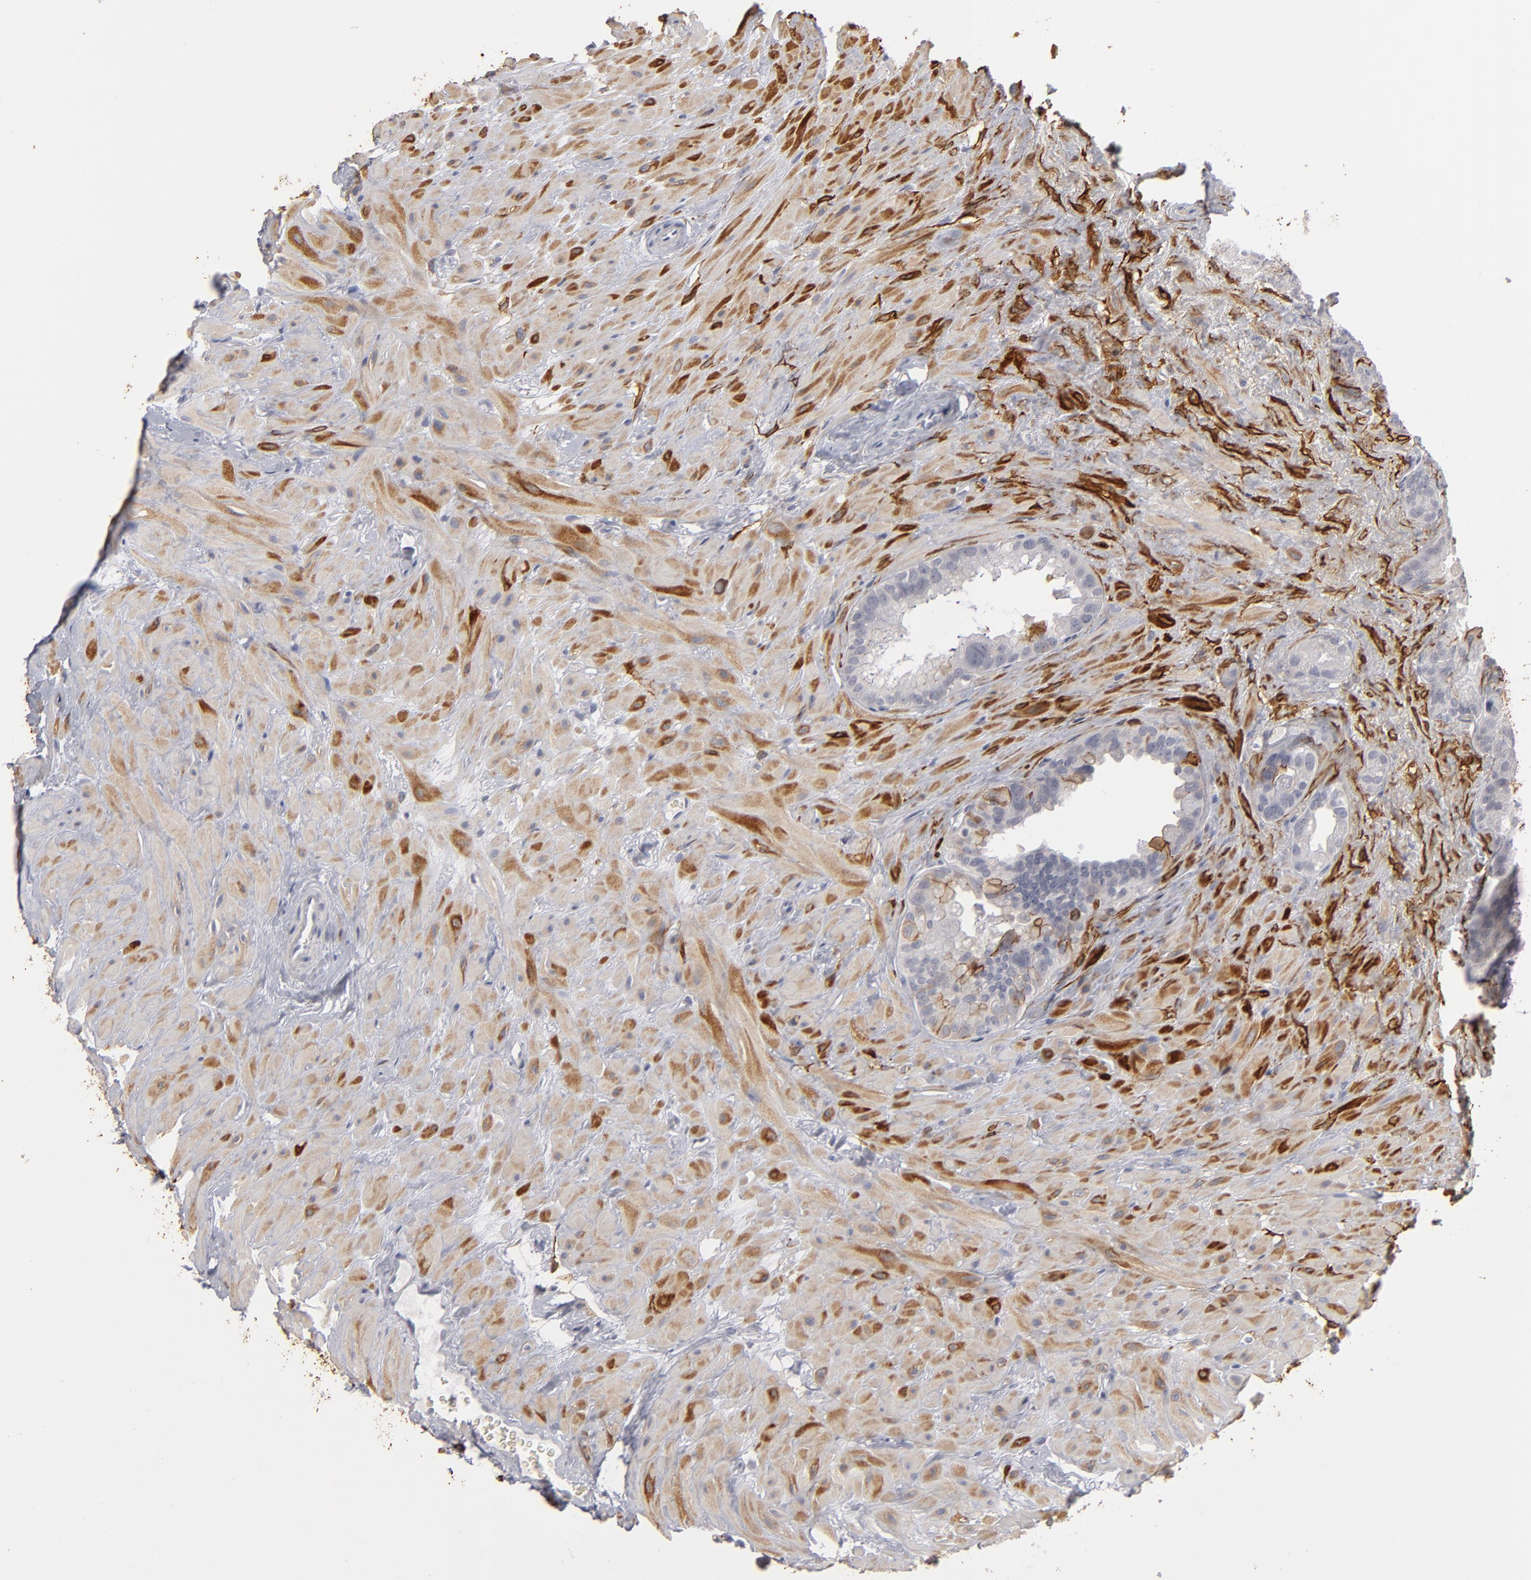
{"staining": {"intensity": "negative", "quantity": "none", "location": "none"}, "tissue": "seminal vesicle", "cell_type": "Glandular cells", "image_type": "normal", "snomed": [{"axis": "morphology", "description": "Normal tissue, NOS"}, {"axis": "topography", "description": "Prostate"}, {"axis": "topography", "description": "Seminal veicle"}], "caption": "This histopathology image is of normal seminal vesicle stained with IHC to label a protein in brown with the nuclei are counter-stained blue. There is no staining in glandular cells.", "gene": "KIAA1210", "patient": {"sex": "male", "age": 63}}